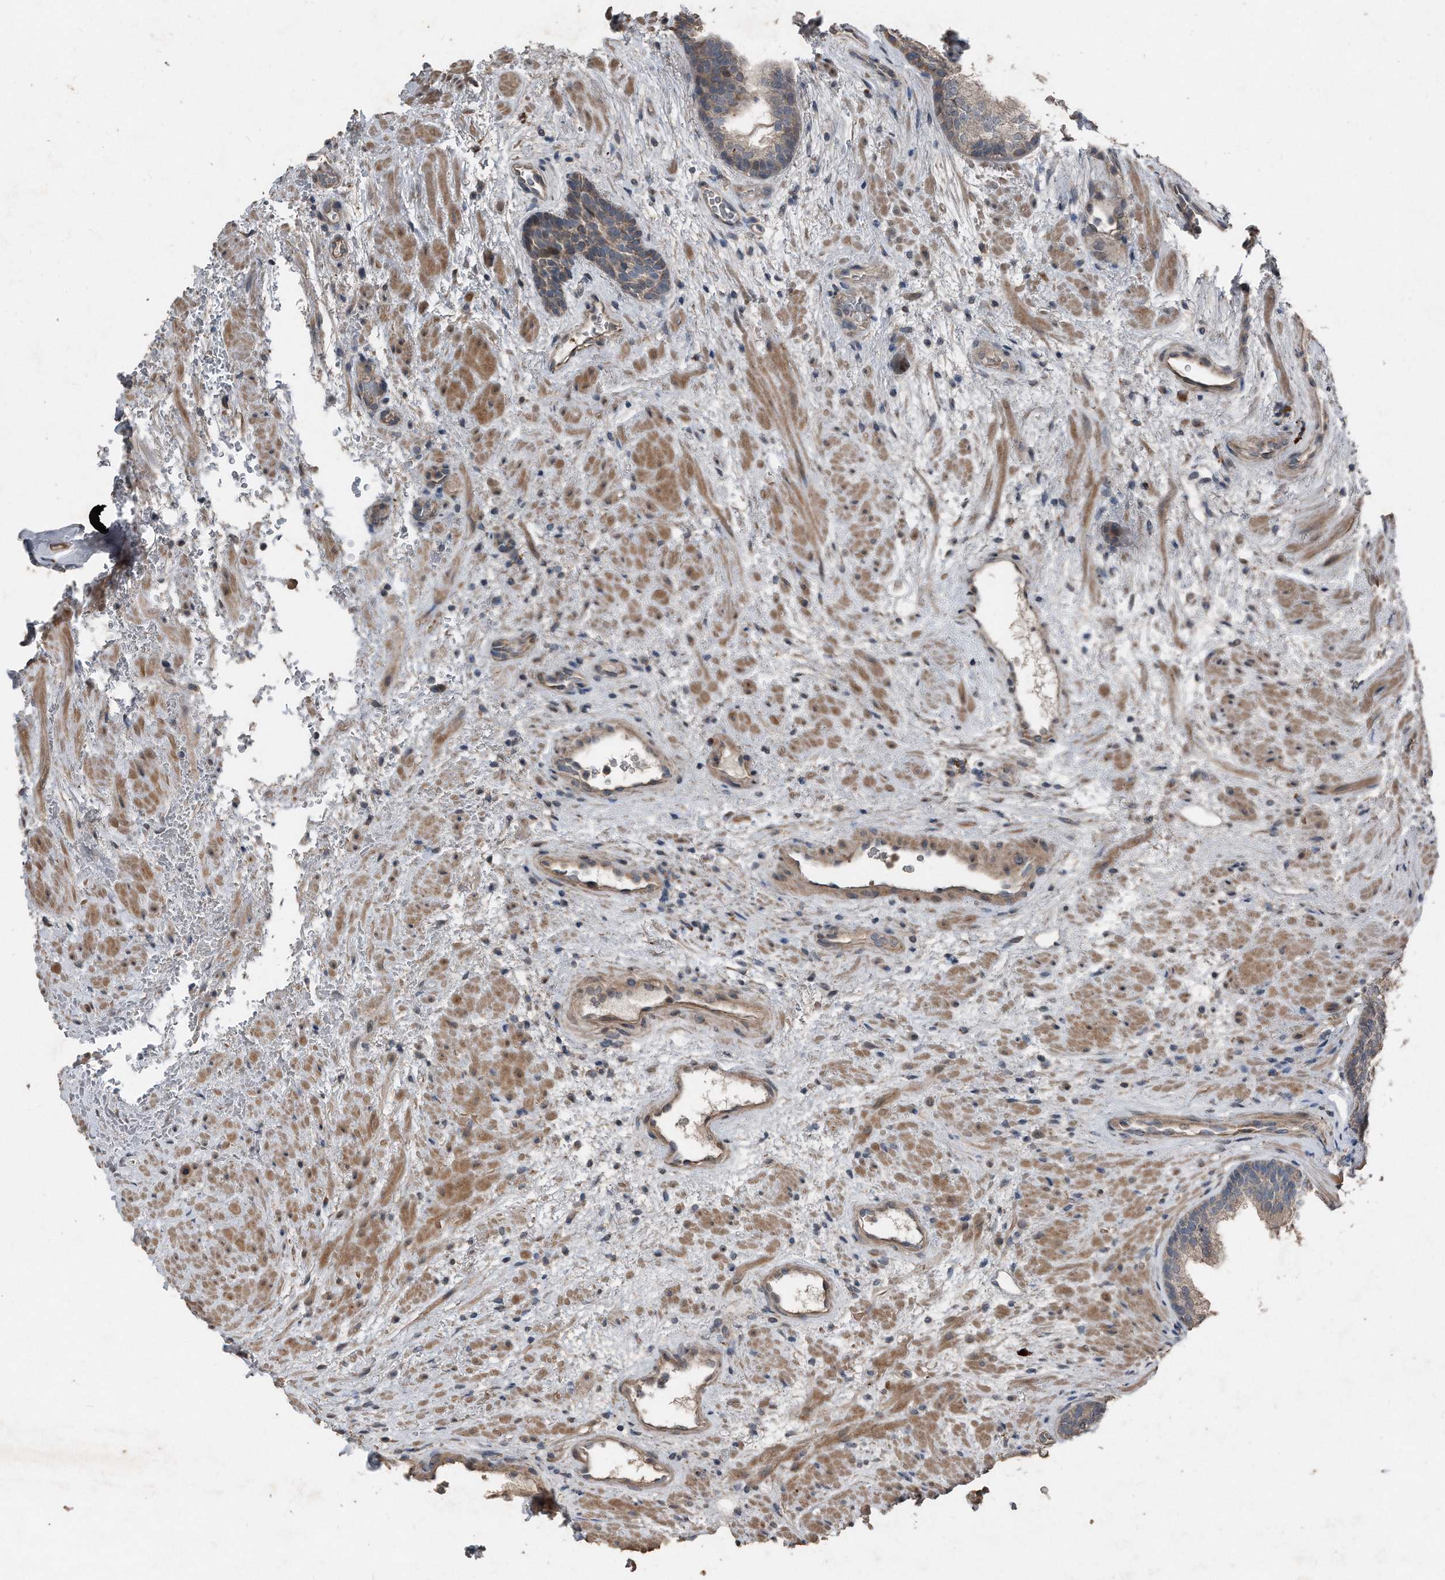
{"staining": {"intensity": "moderate", "quantity": "<25%", "location": "cytoplasmic/membranous"}, "tissue": "prostate", "cell_type": "Glandular cells", "image_type": "normal", "snomed": [{"axis": "morphology", "description": "Normal tissue, NOS"}, {"axis": "topography", "description": "Prostate"}], "caption": "Protein staining exhibits moderate cytoplasmic/membranous expression in about <25% of glandular cells in benign prostate.", "gene": "ANKRD10", "patient": {"sex": "male", "age": 76}}